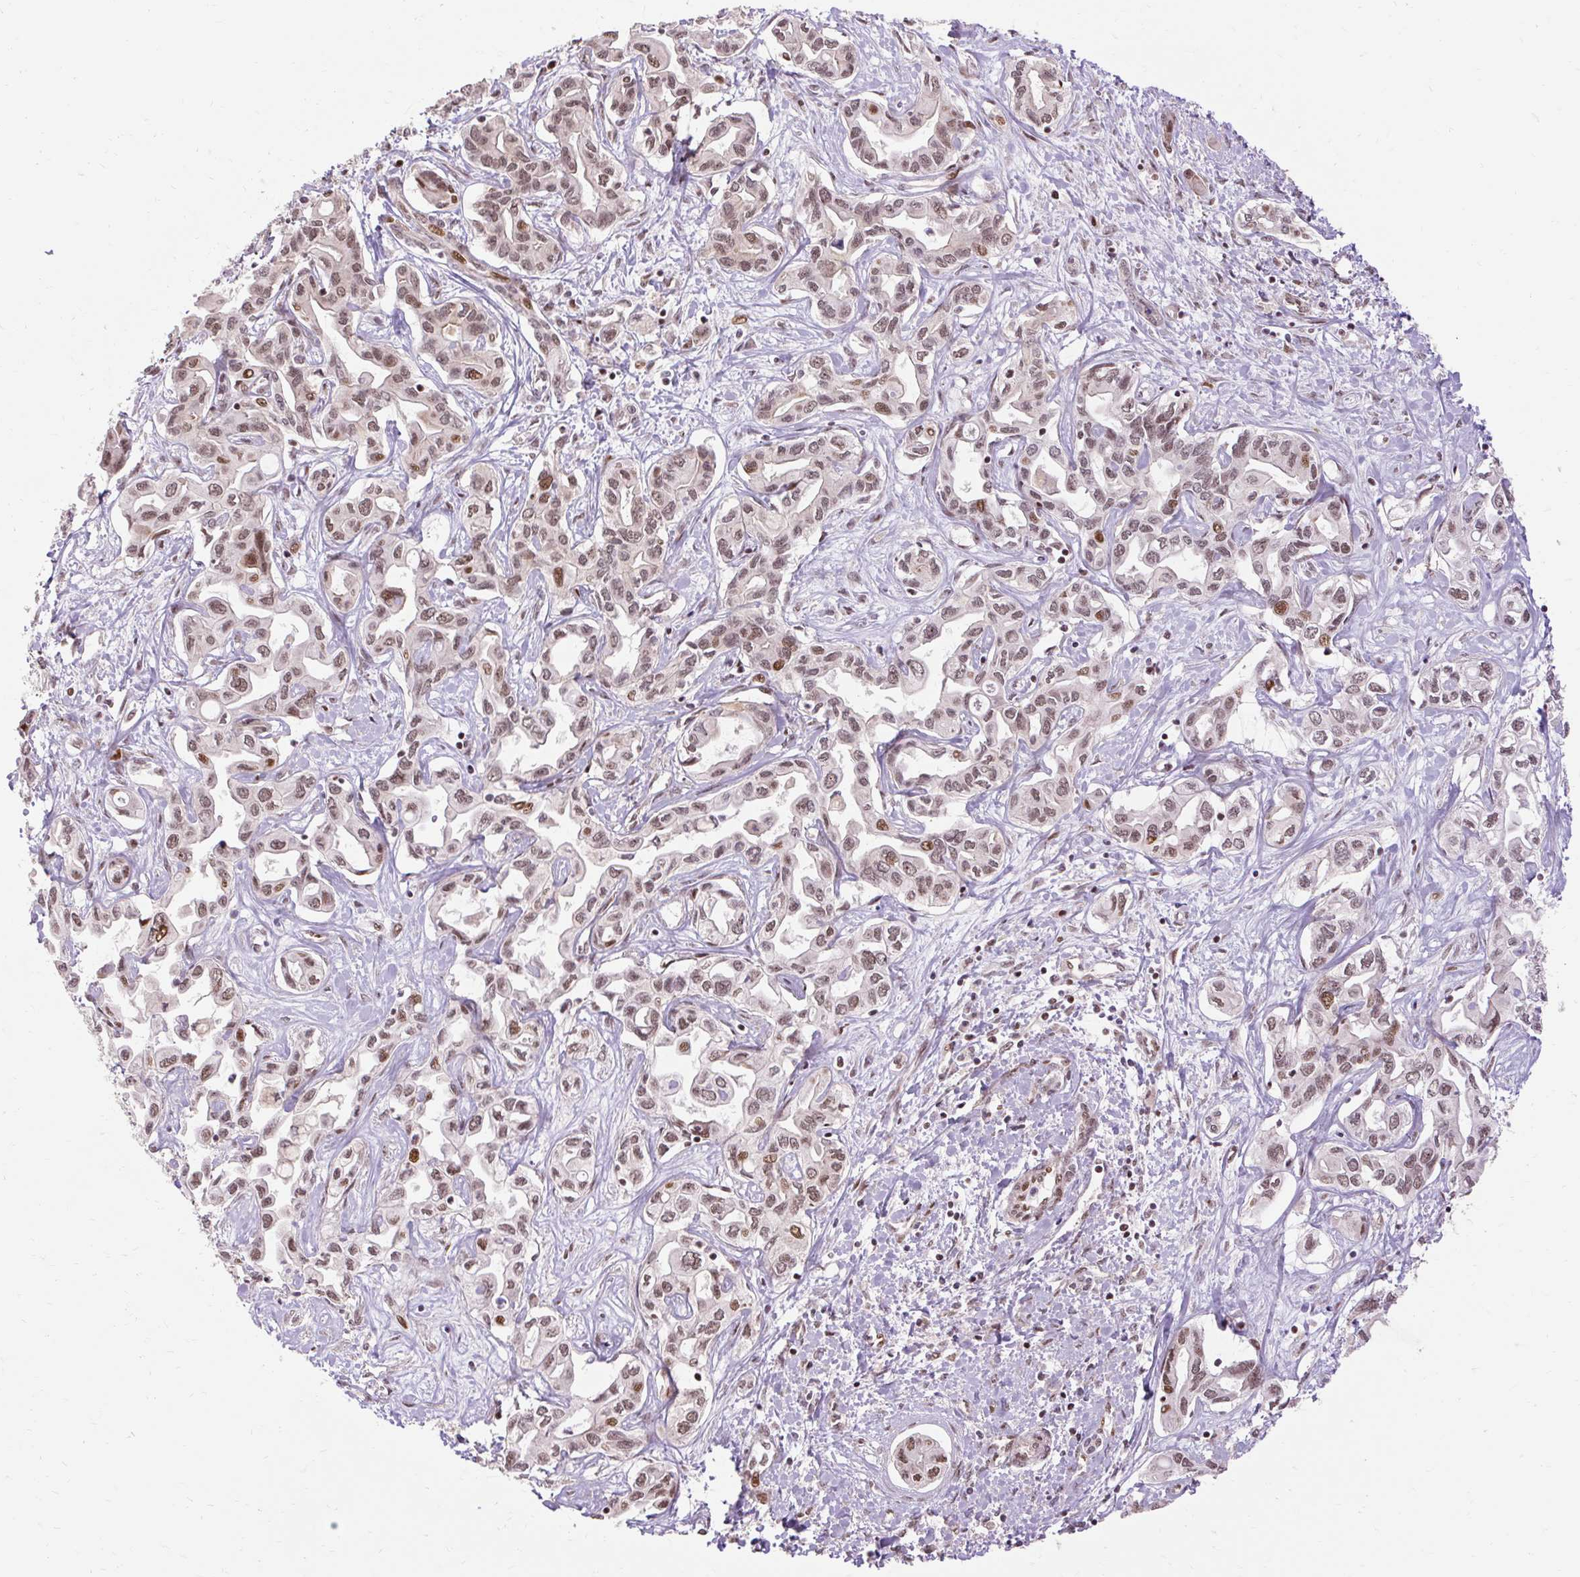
{"staining": {"intensity": "moderate", "quantity": ">75%", "location": "nuclear"}, "tissue": "liver cancer", "cell_type": "Tumor cells", "image_type": "cancer", "snomed": [{"axis": "morphology", "description": "Cholangiocarcinoma"}, {"axis": "topography", "description": "Liver"}], "caption": "This is an image of immunohistochemistry (IHC) staining of liver cholangiocarcinoma, which shows moderate expression in the nuclear of tumor cells.", "gene": "MECOM", "patient": {"sex": "female", "age": 64}}